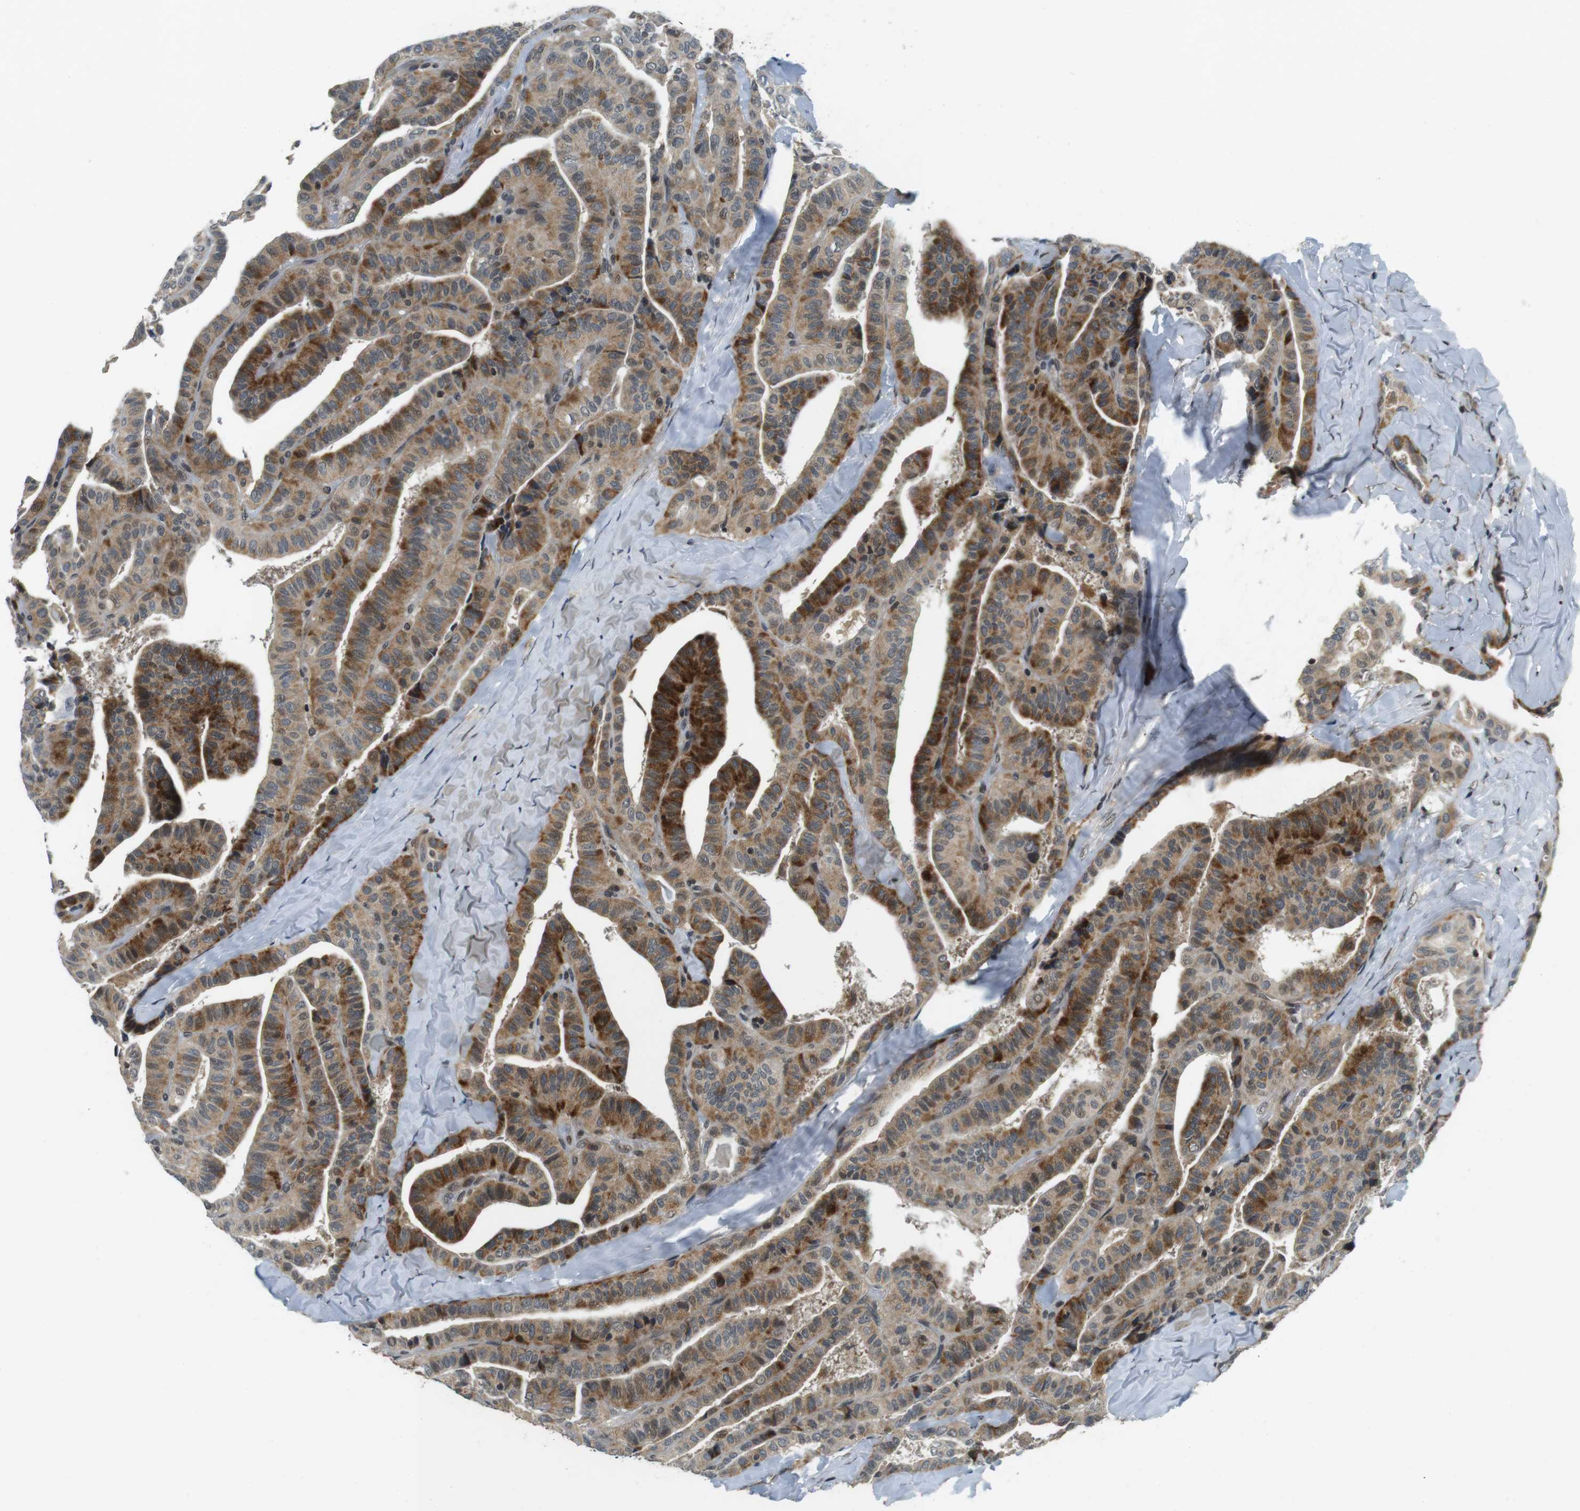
{"staining": {"intensity": "strong", "quantity": ">75%", "location": "cytoplasmic/membranous"}, "tissue": "thyroid cancer", "cell_type": "Tumor cells", "image_type": "cancer", "snomed": [{"axis": "morphology", "description": "Papillary adenocarcinoma, NOS"}, {"axis": "topography", "description": "Thyroid gland"}], "caption": "This image shows thyroid papillary adenocarcinoma stained with immunohistochemistry to label a protein in brown. The cytoplasmic/membranous of tumor cells show strong positivity for the protein. Nuclei are counter-stained blue.", "gene": "BRD4", "patient": {"sex": "male", "age": 77}}